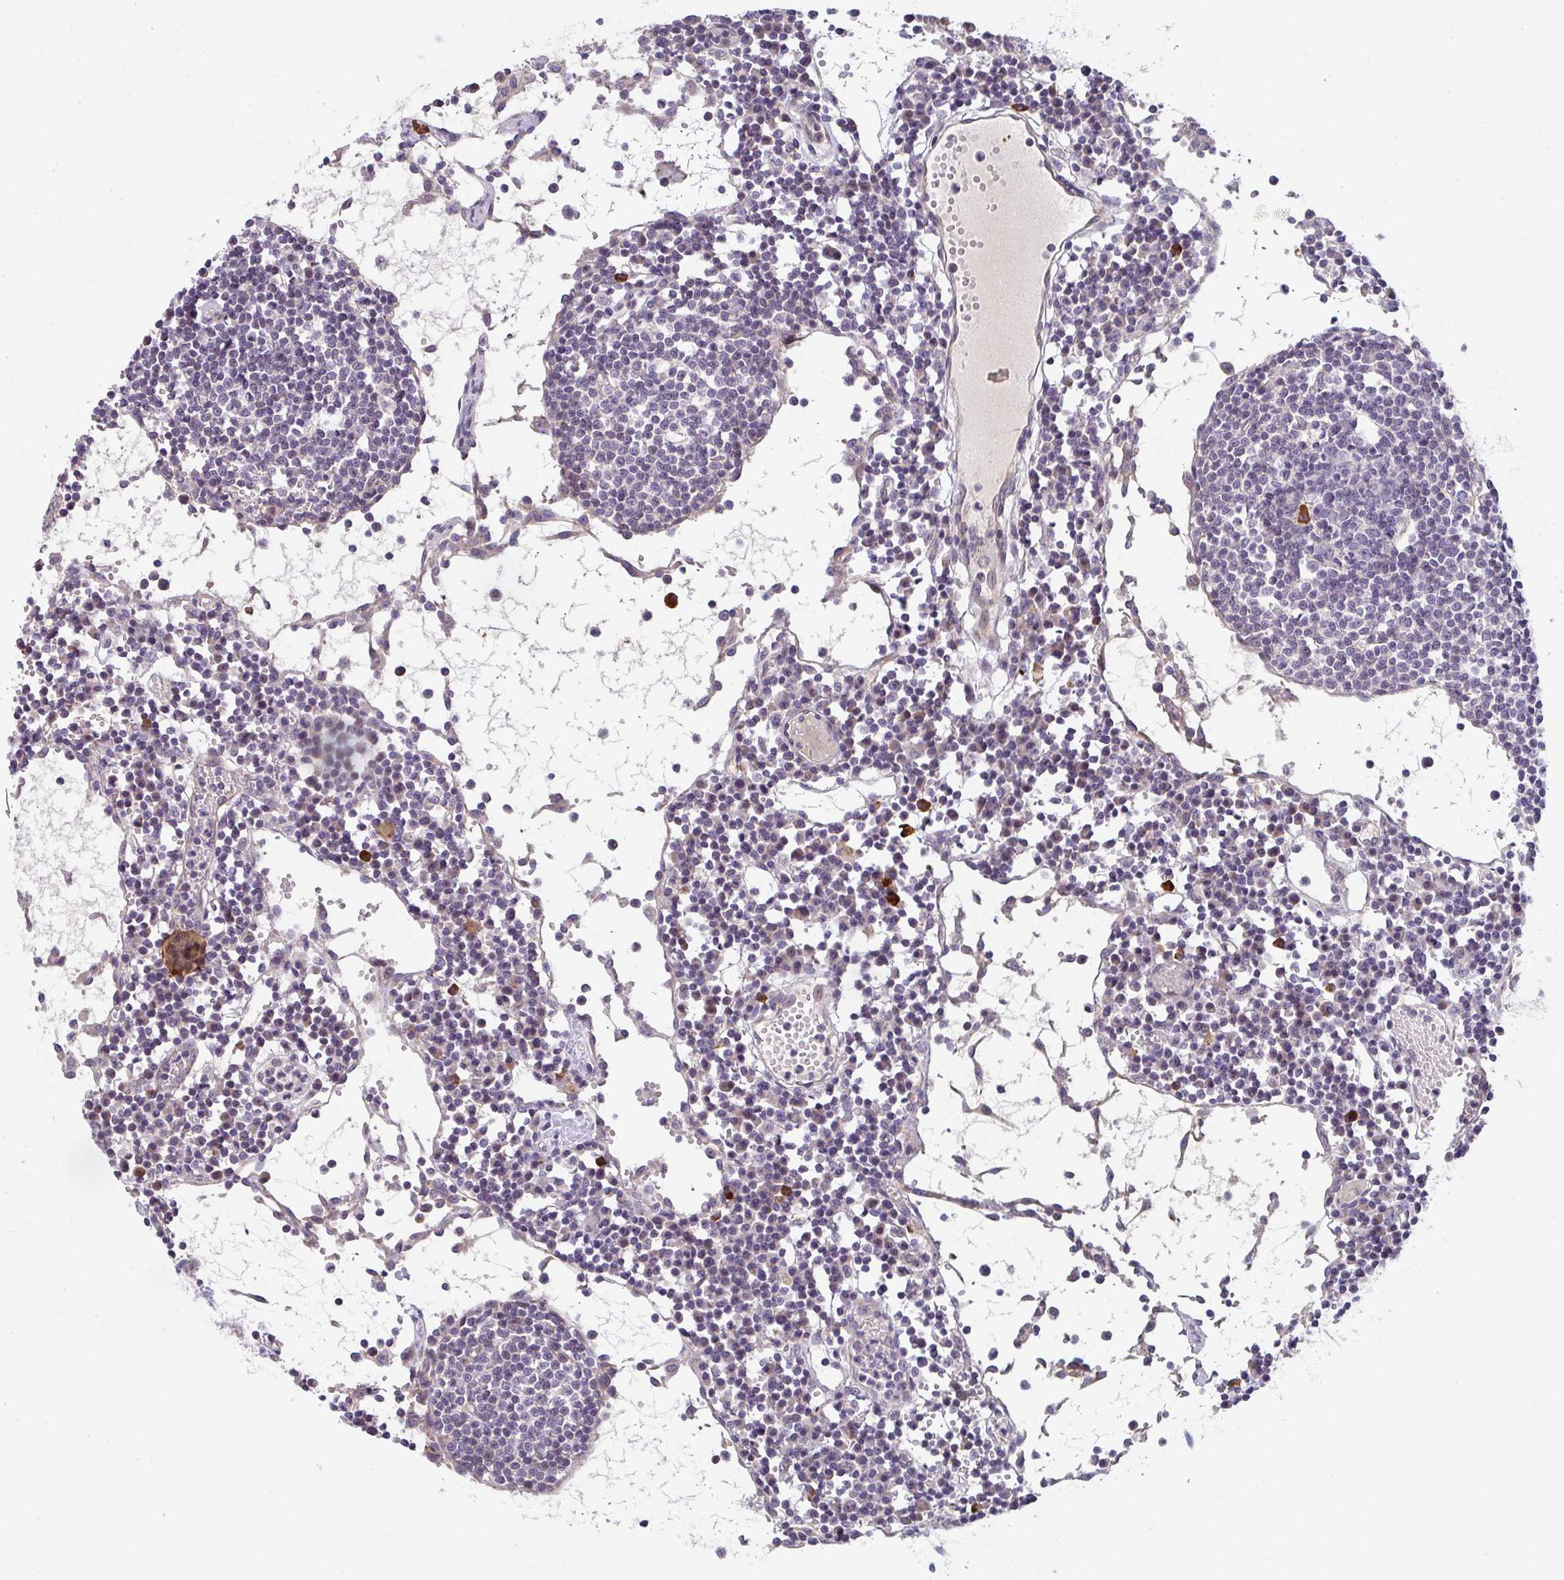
{"staining": {"intensity": "negative", "quantity": "none", "location": "none"}, "tissue": "lymph node", "cell_type": "Germinal center cells", "image_type": "normal", "snomed": [{"axis": "morphology", "description": "Normal tissue, NOS"}, {"axis": "topography", "description": "Lymph node"}], "caption": "Immunohistochemistry (IHC) histopathology image of normal lymph node: lymph node stained with DAB (3,3'-diaminobenzidine) displays no significant protein expression in germinal center cells.", "gene": "TNFRSF10A", "patient": {"sex": "female", "age": 78}}